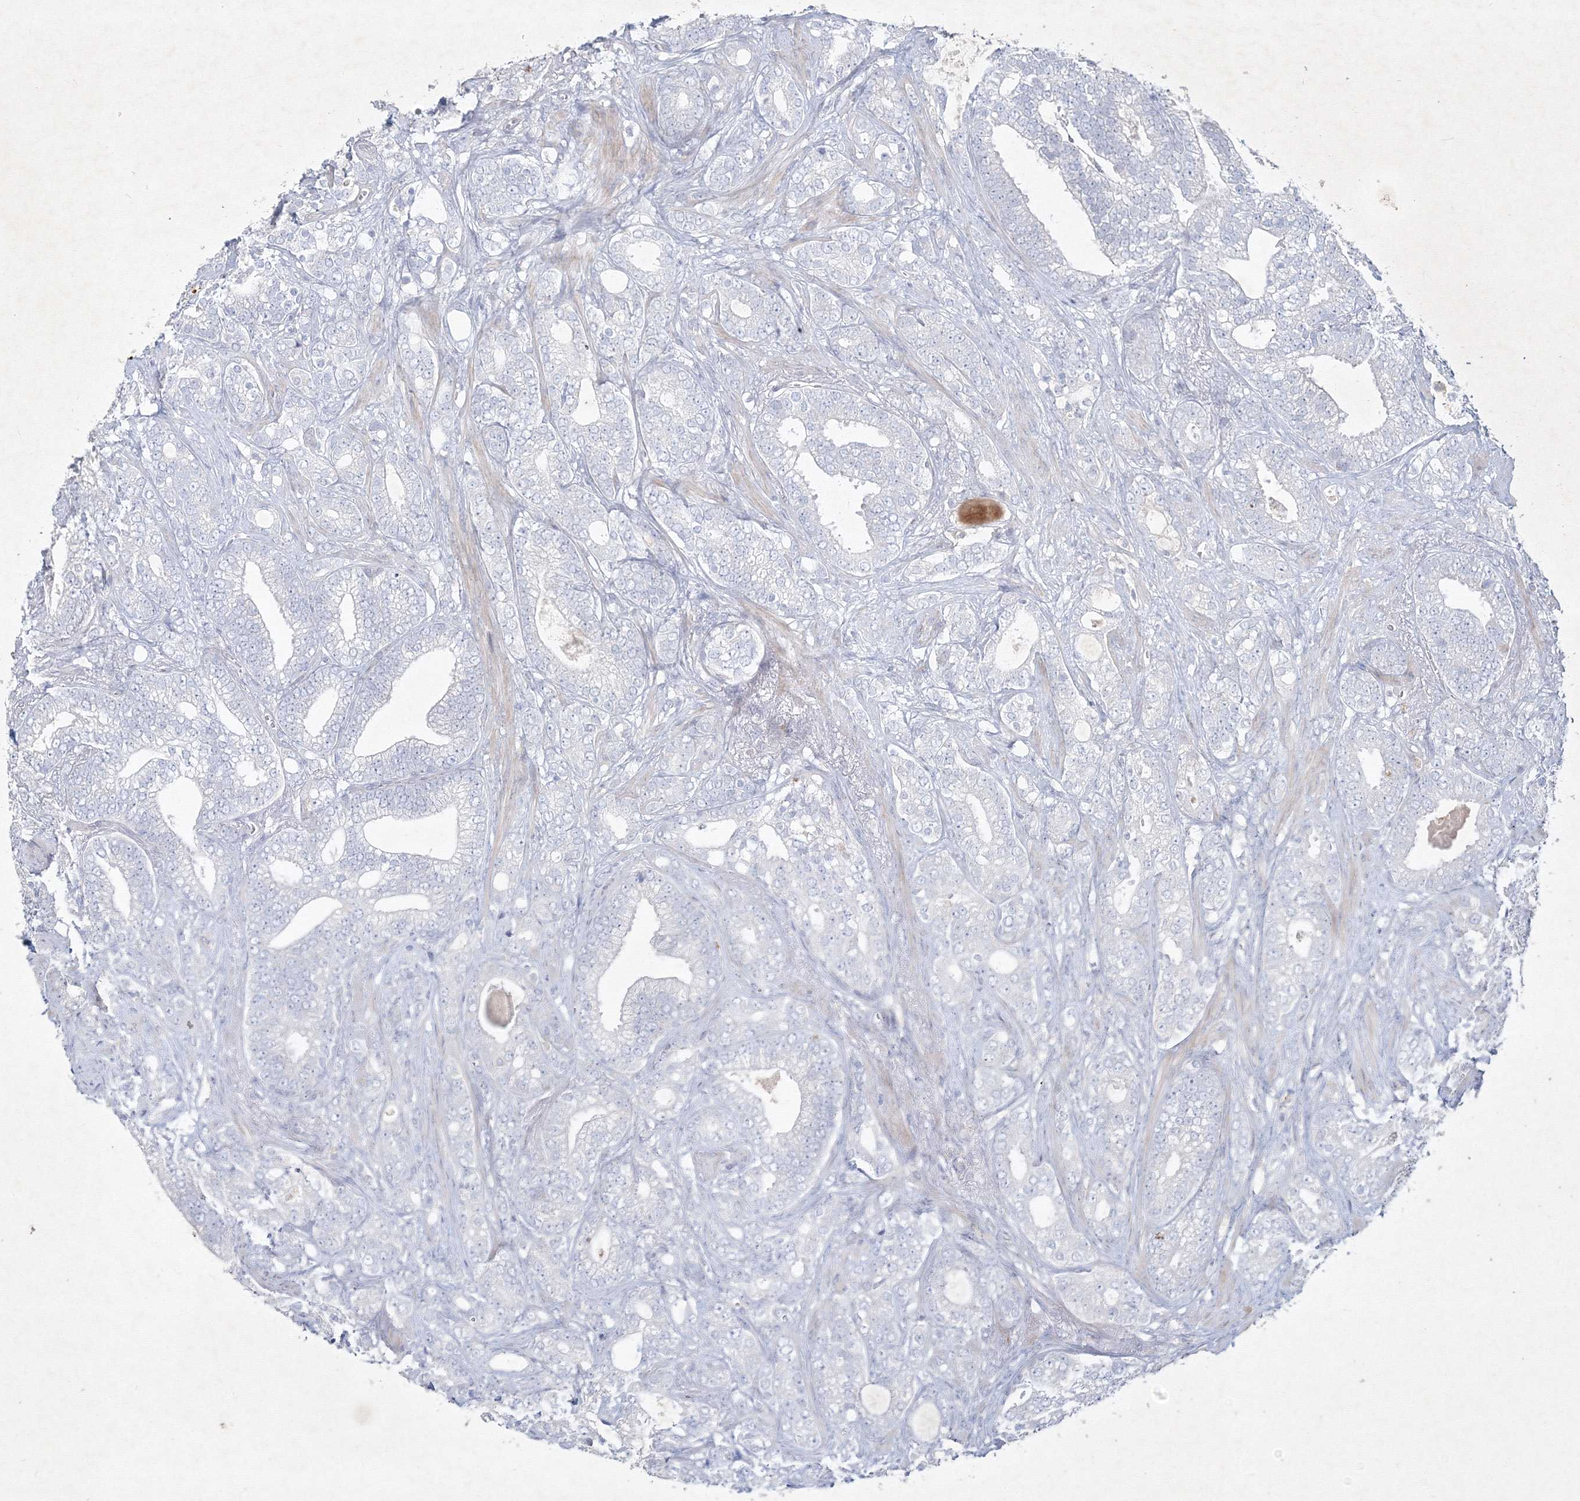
{"staining": {"intensity": "negative", "quantity": "none", "location": "none"}, "tissue": "prostate cancer", "cell_type": "Tumor cells", "image_type": "cancer", "snomed": [{"axis": "morphology", "description": "Adenocarcinoma, High grade"}, {"axis": "topography", "description": "Prostate and seminal vesicle, NOS"}], "caption": "Immunohistochemistry (IHC) photomicrograph of neoplastic tissue: prostate cancer (adenocarcinoma (high-grade)) stained with DAB (3,3'-diaminobenzidine) exhibits no significant protein expression in tumor cells.", "gene": "CXXC4", "patient": {"sex": "male", "age": 67}}